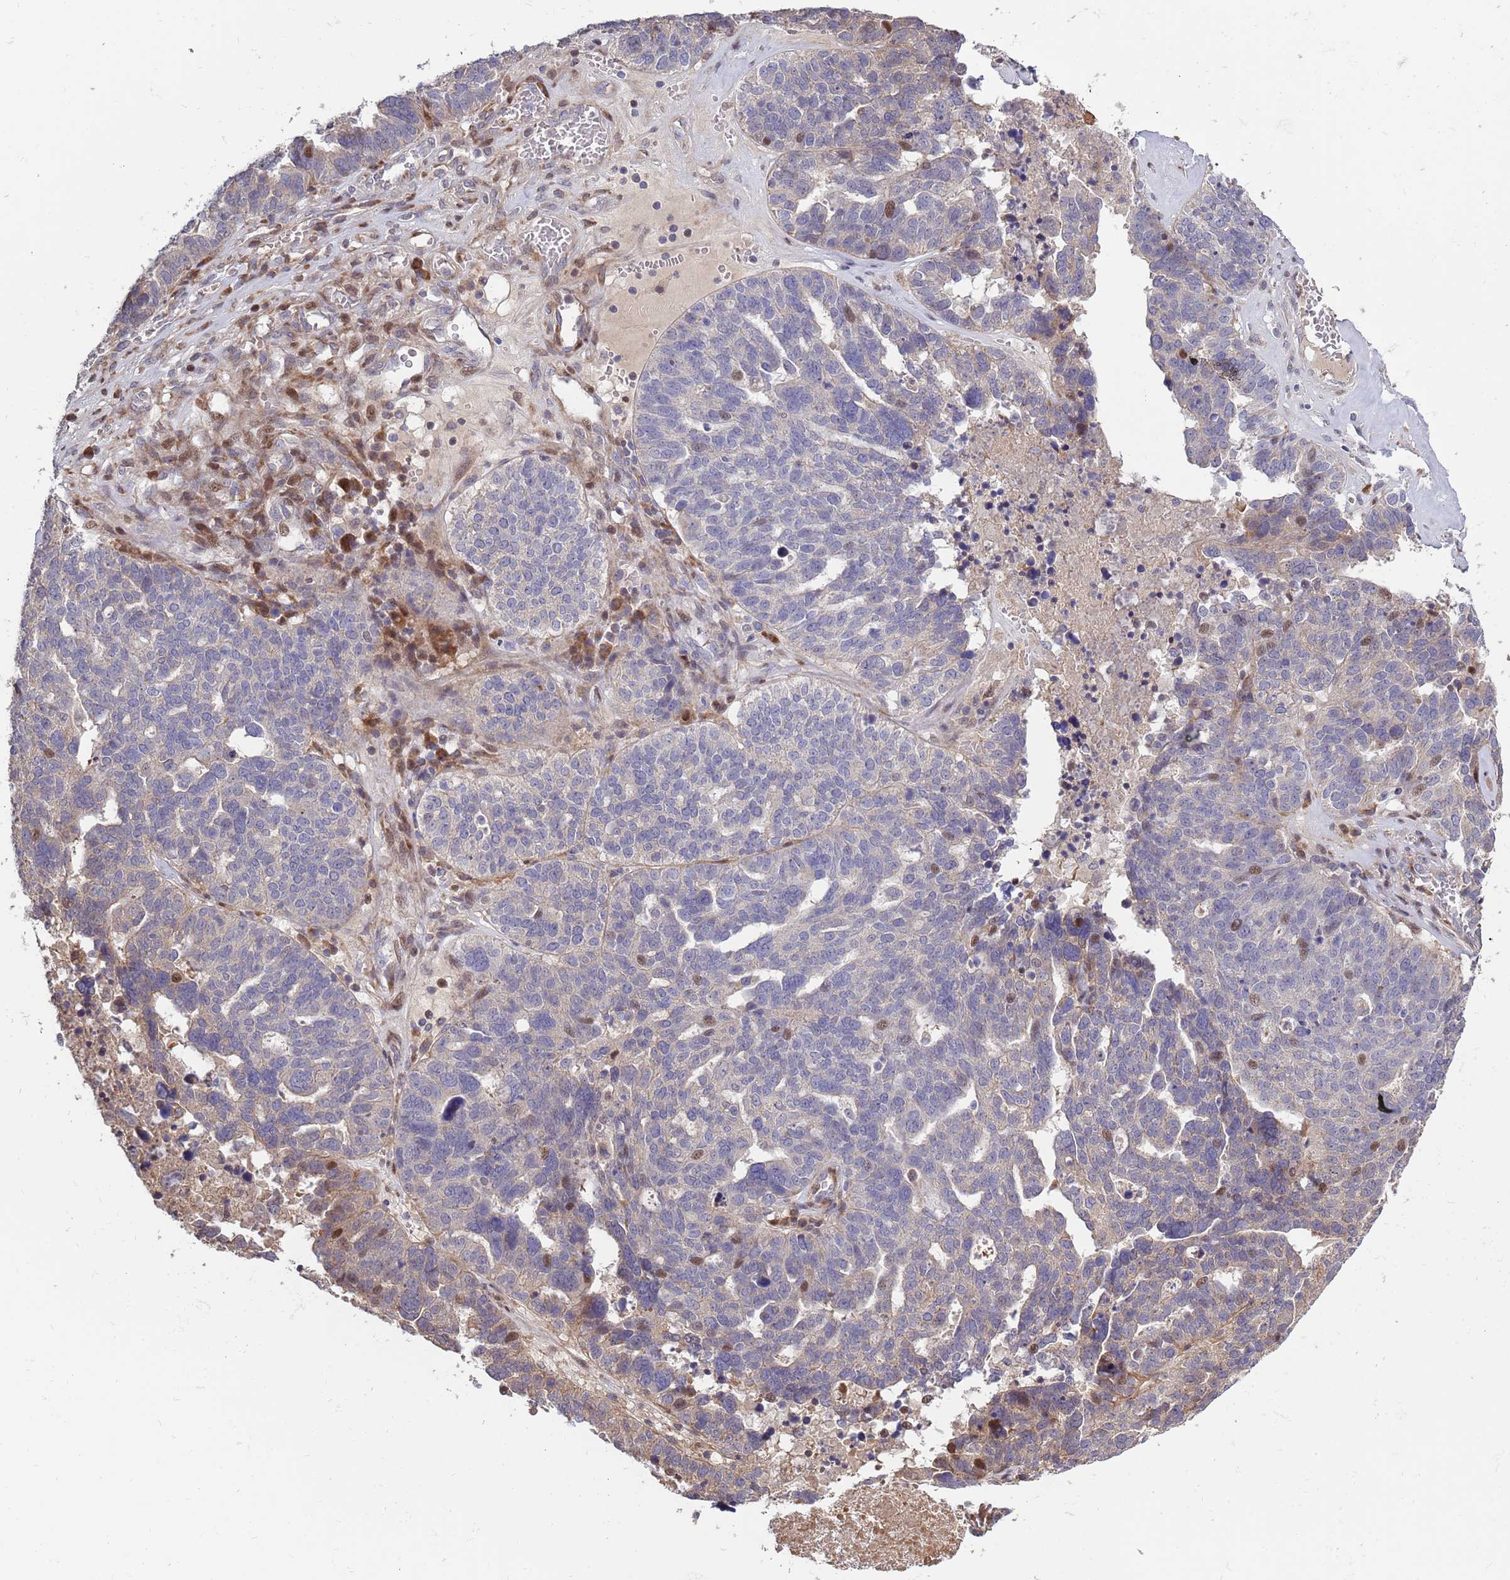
{"staining": {"intensity": "moderate", "quantity": "<25%", "location": "nuclear"}, "tissue": "ovarian cancer", "cell_type": "Tumor cells", "image_type": "cancer", "snomed": [{"axis": "morphology", "description": "Cystadenocarcinoma, serous, NOS"}, {"axis": "topography", "description": "Ovary"}], "caption": "Ovarian cancer stained for a protein (brown) shows moderate nuclear positive expression in about <25% of tumor cells.", "gene": "SYNDIG1L", "patient": {"sex": "female", "age": 59}}